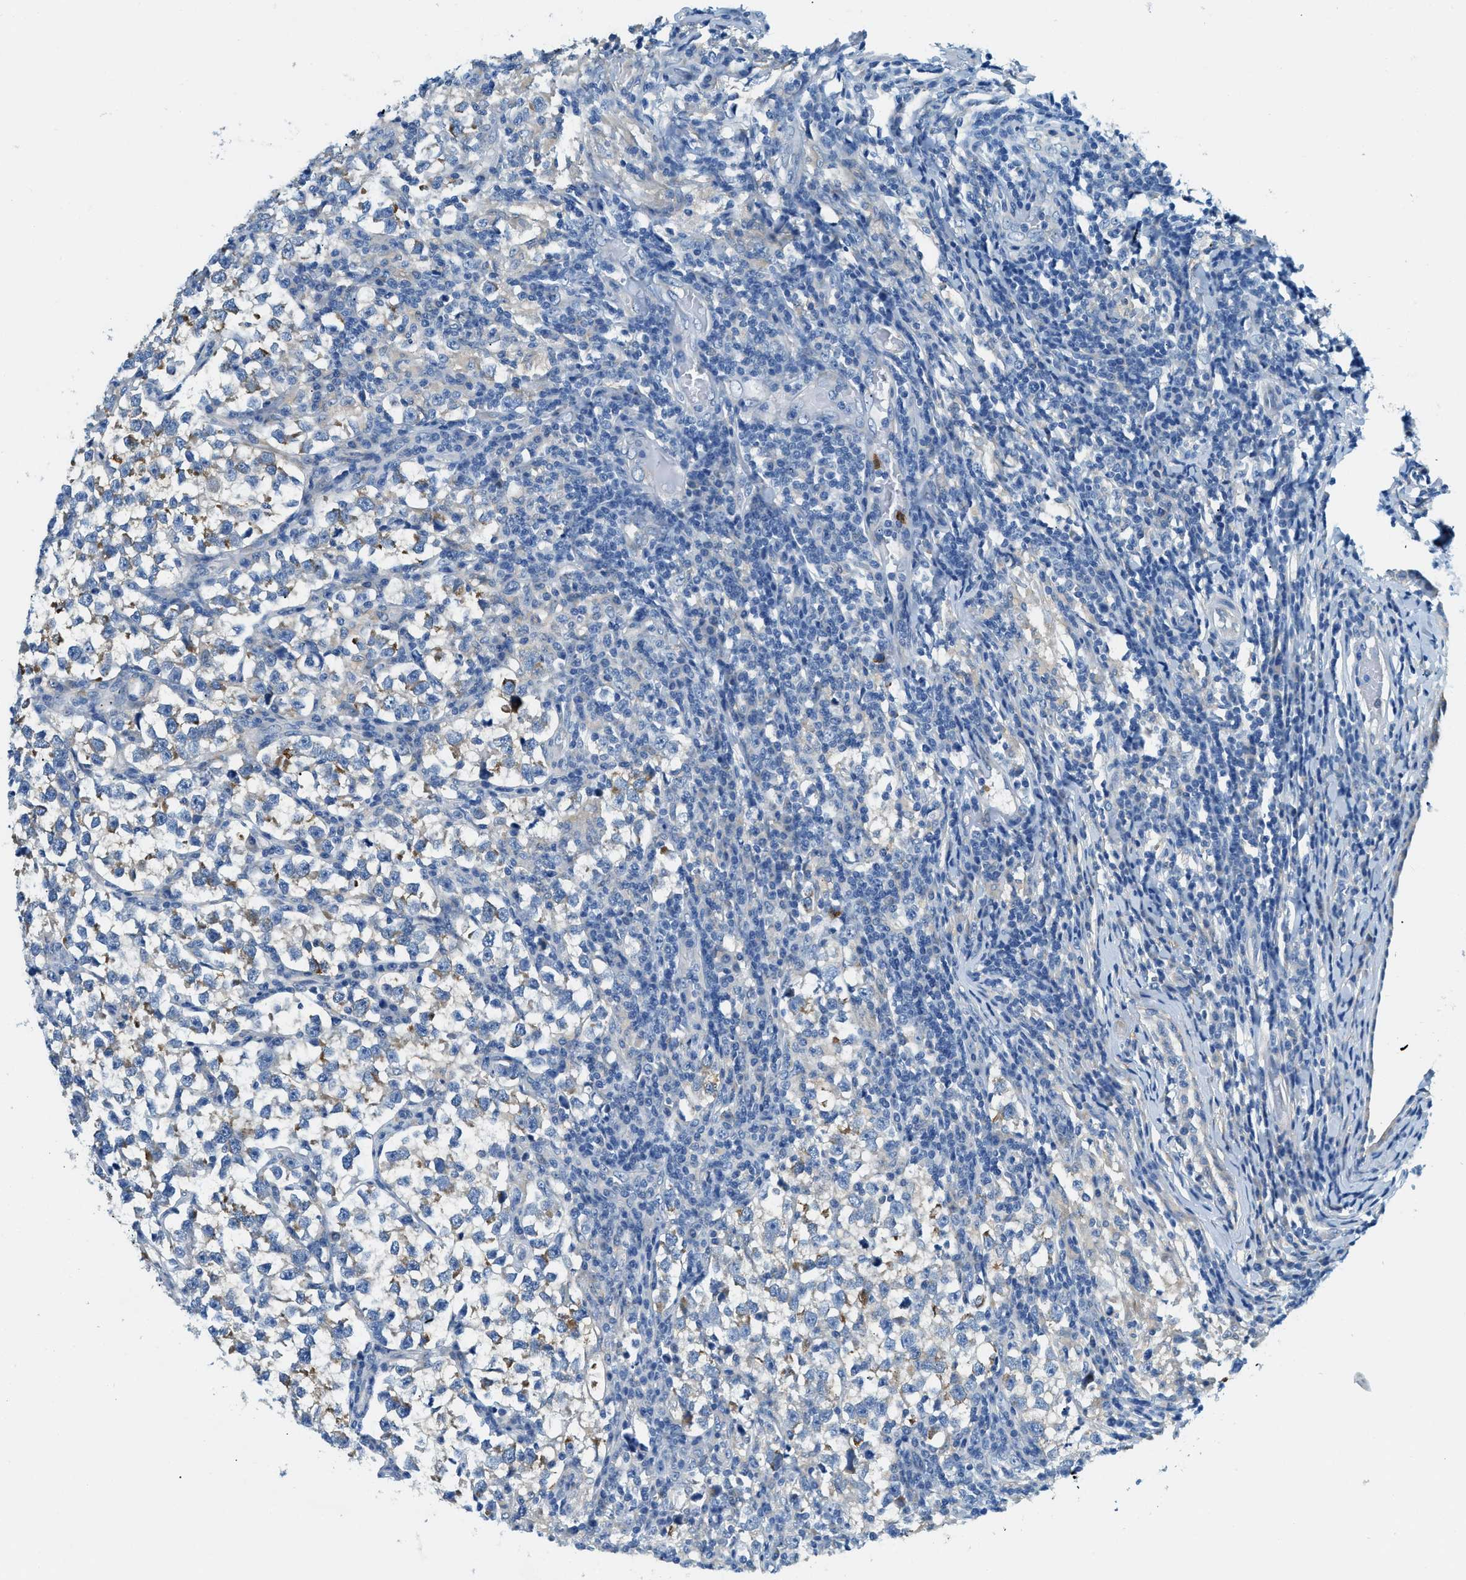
{"staining": {"intensity": "moderate", "quantity": "<25%", "location": "cytoplasmic/membranous"}, "tissue": "testis cancer", "cell_type": "Tumor cells", "image_type": "cancer", "snomed": [{"axis": "morphology", "description": "Normal tissue, NOS"}, {"axis": "morphology", "description": "Seminoma, NOS"}, {"axis": "topography", "description": "Testis"}], "caption": "There is low levels of moderate cytoplasmic/membranous staining in tumor cells of testis cancer, as demonstrated by immunohistochemical staining (brown color).", "gene": "ZDHHC13", "patient": {"sex": "male", "age": 43}}